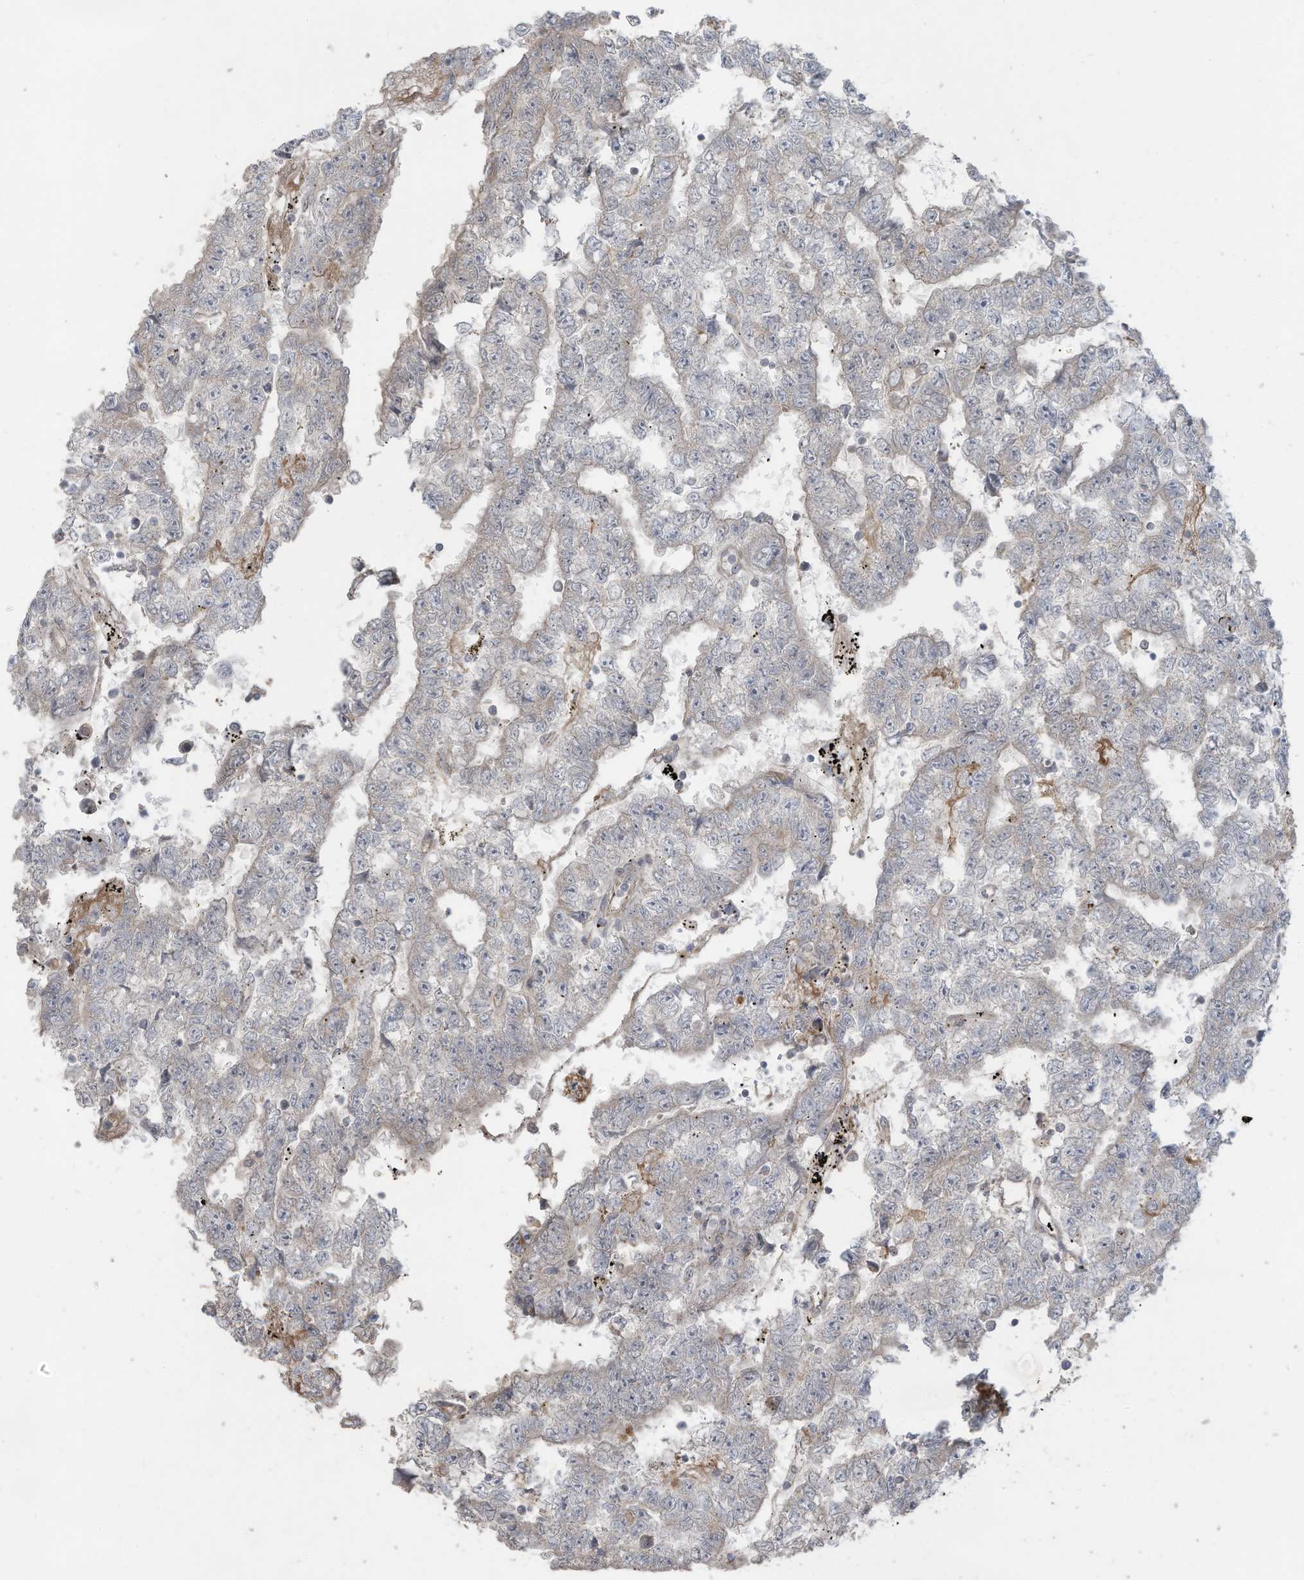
{"staining": {"intensity": "negative", "quantity": "none", "location": "none"}, "tissue": "testis cancer", "cell_type": "Tumor cells", "image_type": "cancer", "snomed": [{"axis": "morphology", "description": "Carcinoma, Embryonal, NOS"}, {"axis": "topography", "description": "Testis"}], "caption": "A micrograph of human testis cancer (embryonal carcinoma) is negative for staining in tumor cells.", "gene": "MAGIX", "patient": {"sex": "male", "age": 25}}